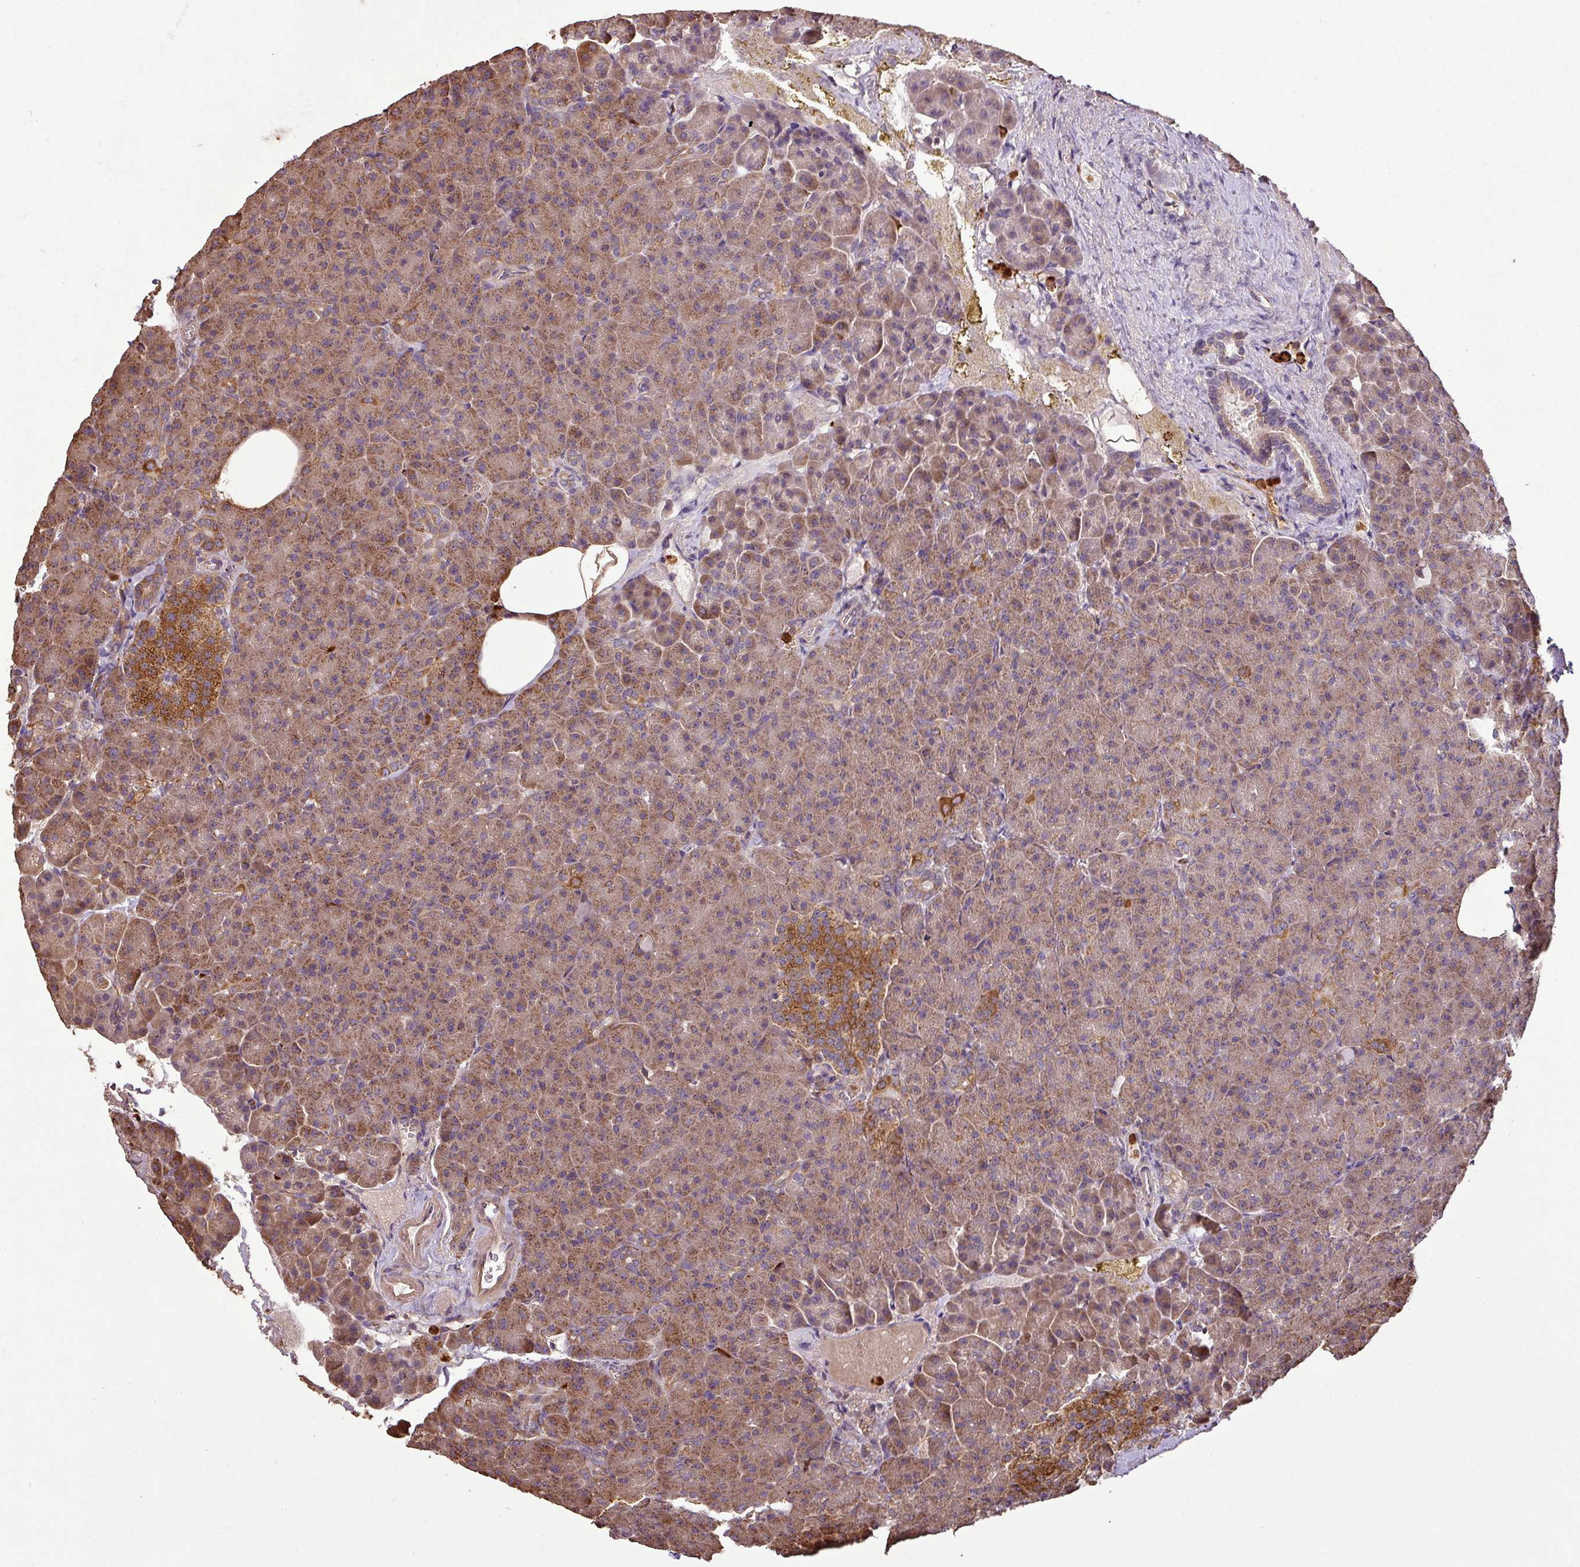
{"staining": {"intensity": "moderate", "quantity": ">75%", "location": "cytoplasmic/membranous"}, "tissue": "pancreas", "cell_type": "Exocrine glandular cells", "image_type": "normal", "snomed": [{"axis": "morphology", "description": "Normal tissue, NOS"}, {"axis": "topography", "description": "Pancreas"}], "caption": "Immunohistochemistry image of unremarkable pancreas: pancreas stained using immunohistochemistry exhibits medium levels of moderate protein expression localized specifically in the cytoplasmic/membranous of exocrine glandular cells, appearing as a cytoplasmic/membranous brown color.", "gene": "PLEKHM1", "patient": {"sex": "female", "age": 74}}